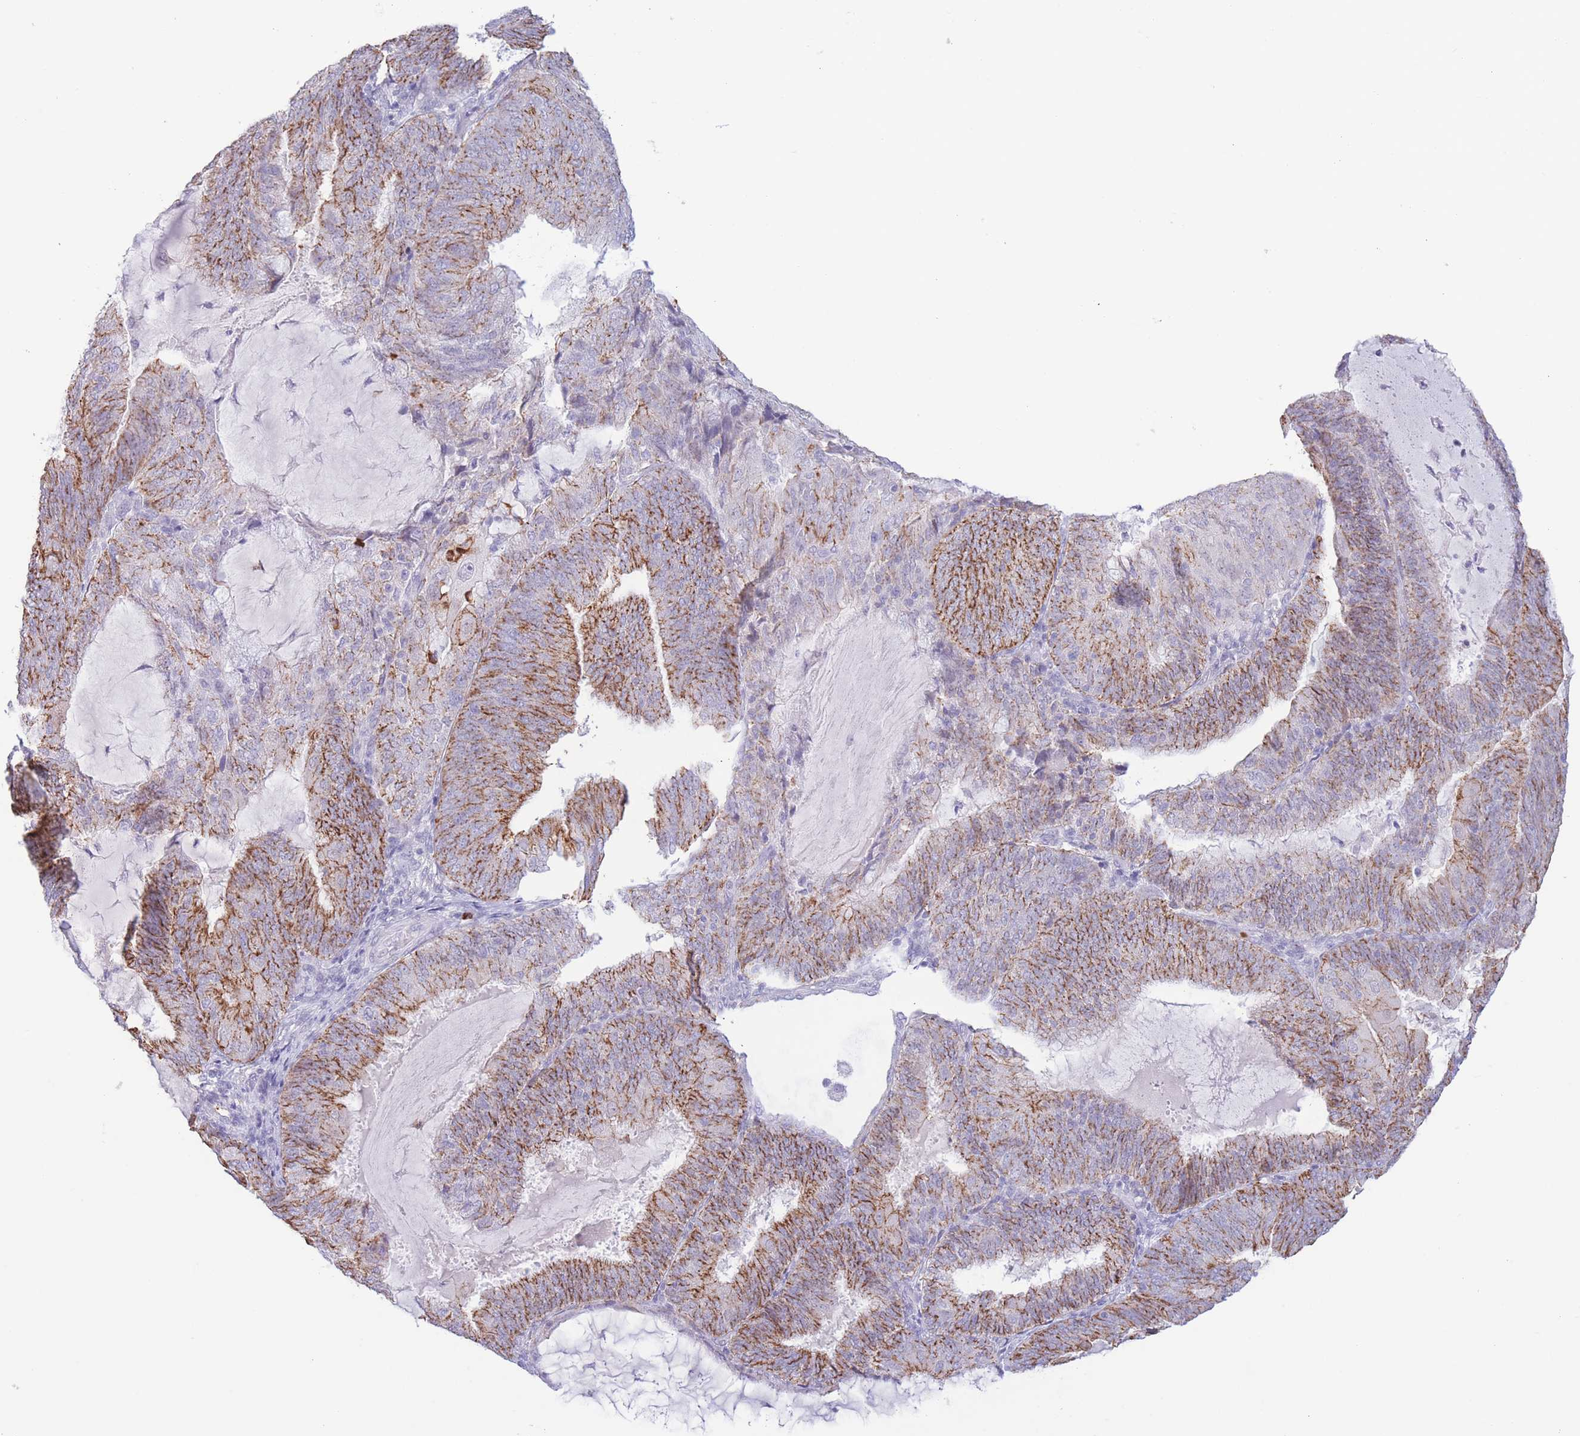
{"staining": {"intensity": "moderate", "quantity": "25%-75%", "location": "cytoplasmic/membranous"}, "tissue": "endometrial cancer", "cell_type": "Tumor cells", "image_type": "cancer", "snomed": [{"axis": "morphology", "description": "Adenocarcinoma, NOS"}, {"axis": "topography", "description": "Endometrium"}], "caption": "Brown immunohistochemical staining in human adenocarcinoma (endometrial) reveals moderate cytoplasmic/membranous staining in approximately 25%-75% of tumor cells.", "gene": "LCLAT1", "patient": {"sex": "female", "age": 81}}